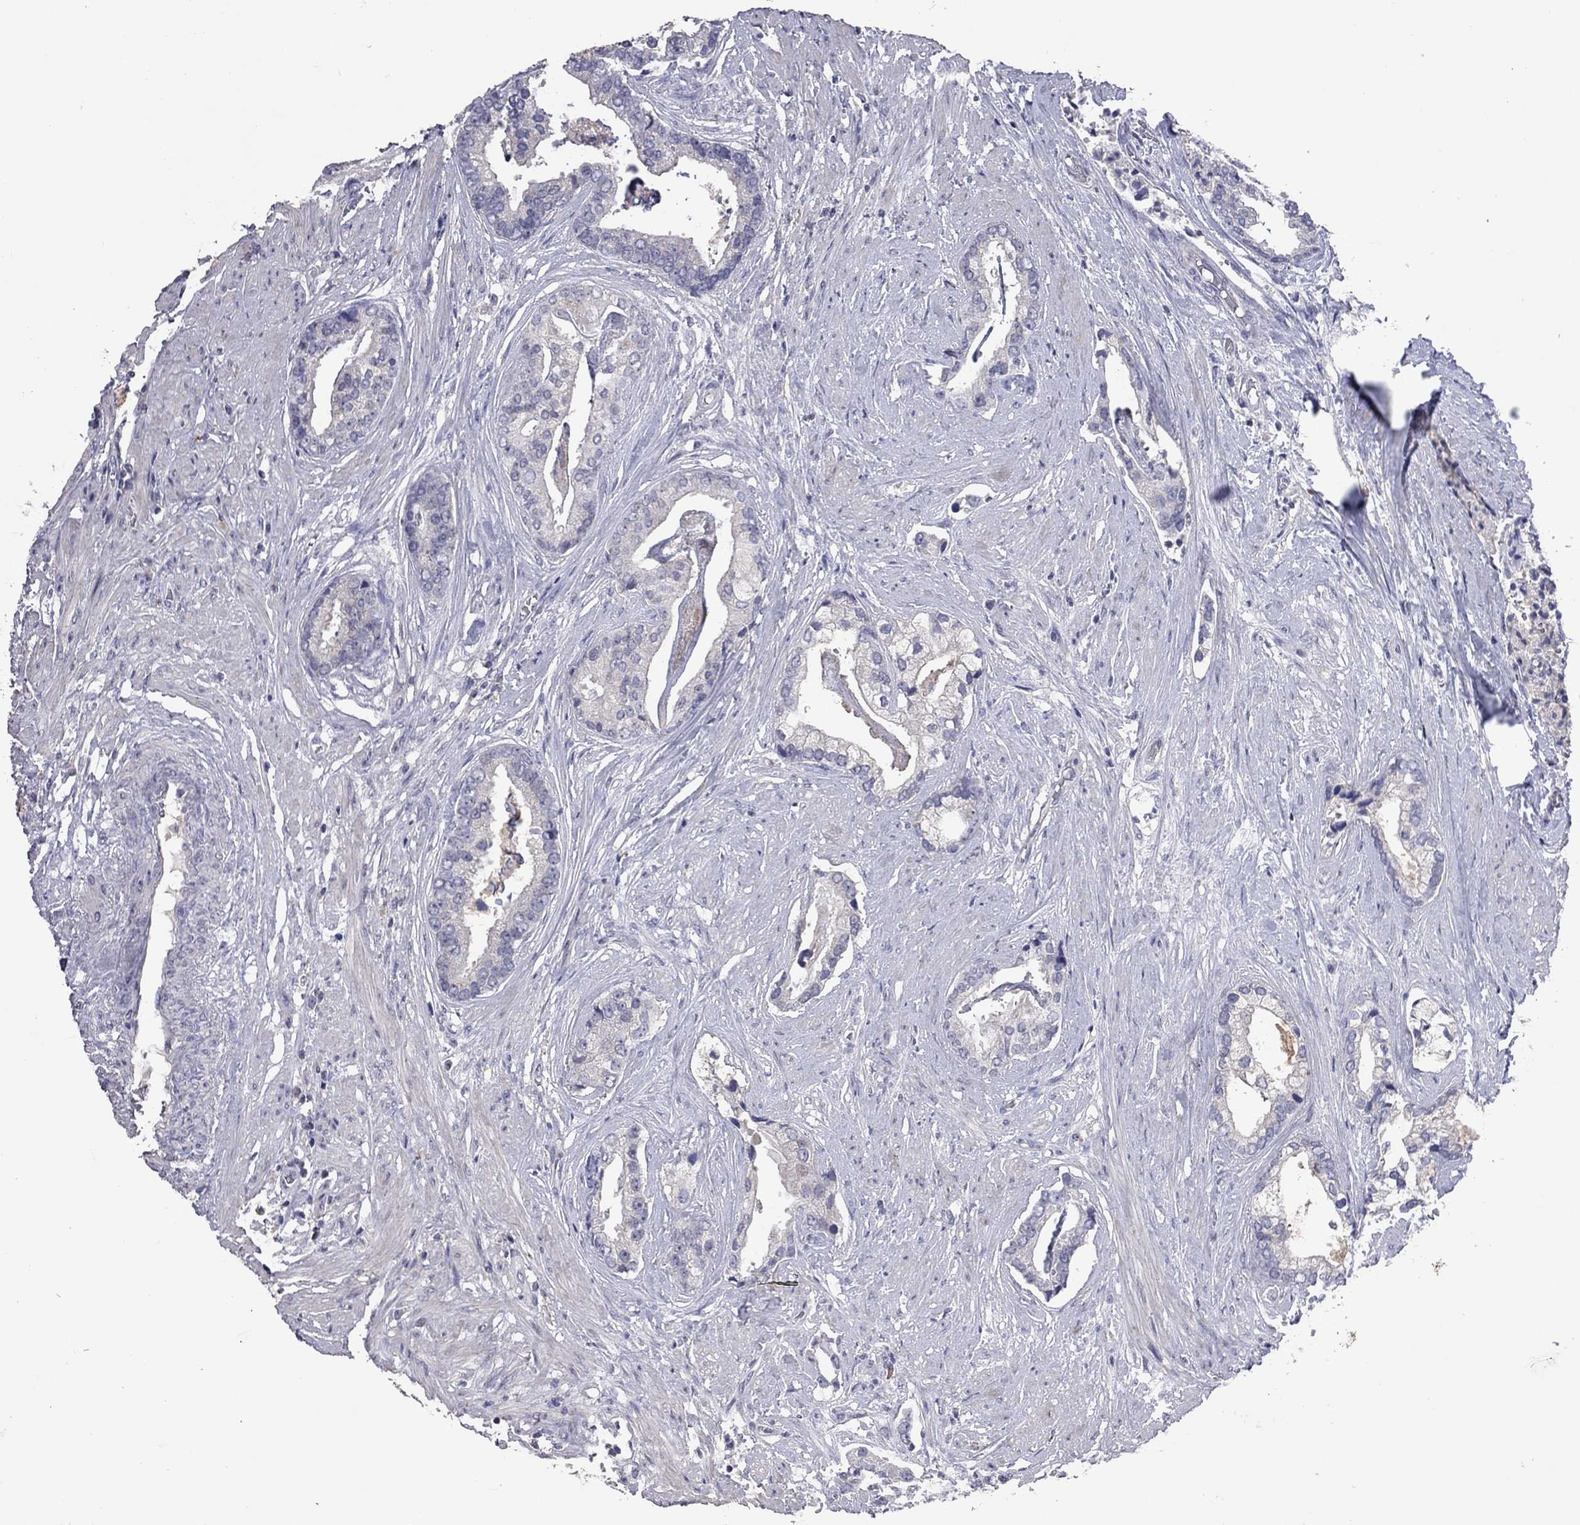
{"staining": {"intensity": "negative", "quantity": "none", "location": "none"}, "tissue": "prostate cancer", "cell_type": "Tumor cells", "image_type": "cancer", "snomed": [{"axis": "morphology", "description": "Adenocarcinoma, NOS"}, {"axis": "topography", "description": "Prostate and seminal vesicle, NOS"}, {"axis": "topography", "description": "Prostate"}], "caption": "Histopathology image shows no protein positivity in tumor cells of prostate adenocarcinoma tissue. Nuclei are stained in blue.", "gene": "MMP13", "patient": {"sex": "male", "age": 44}}